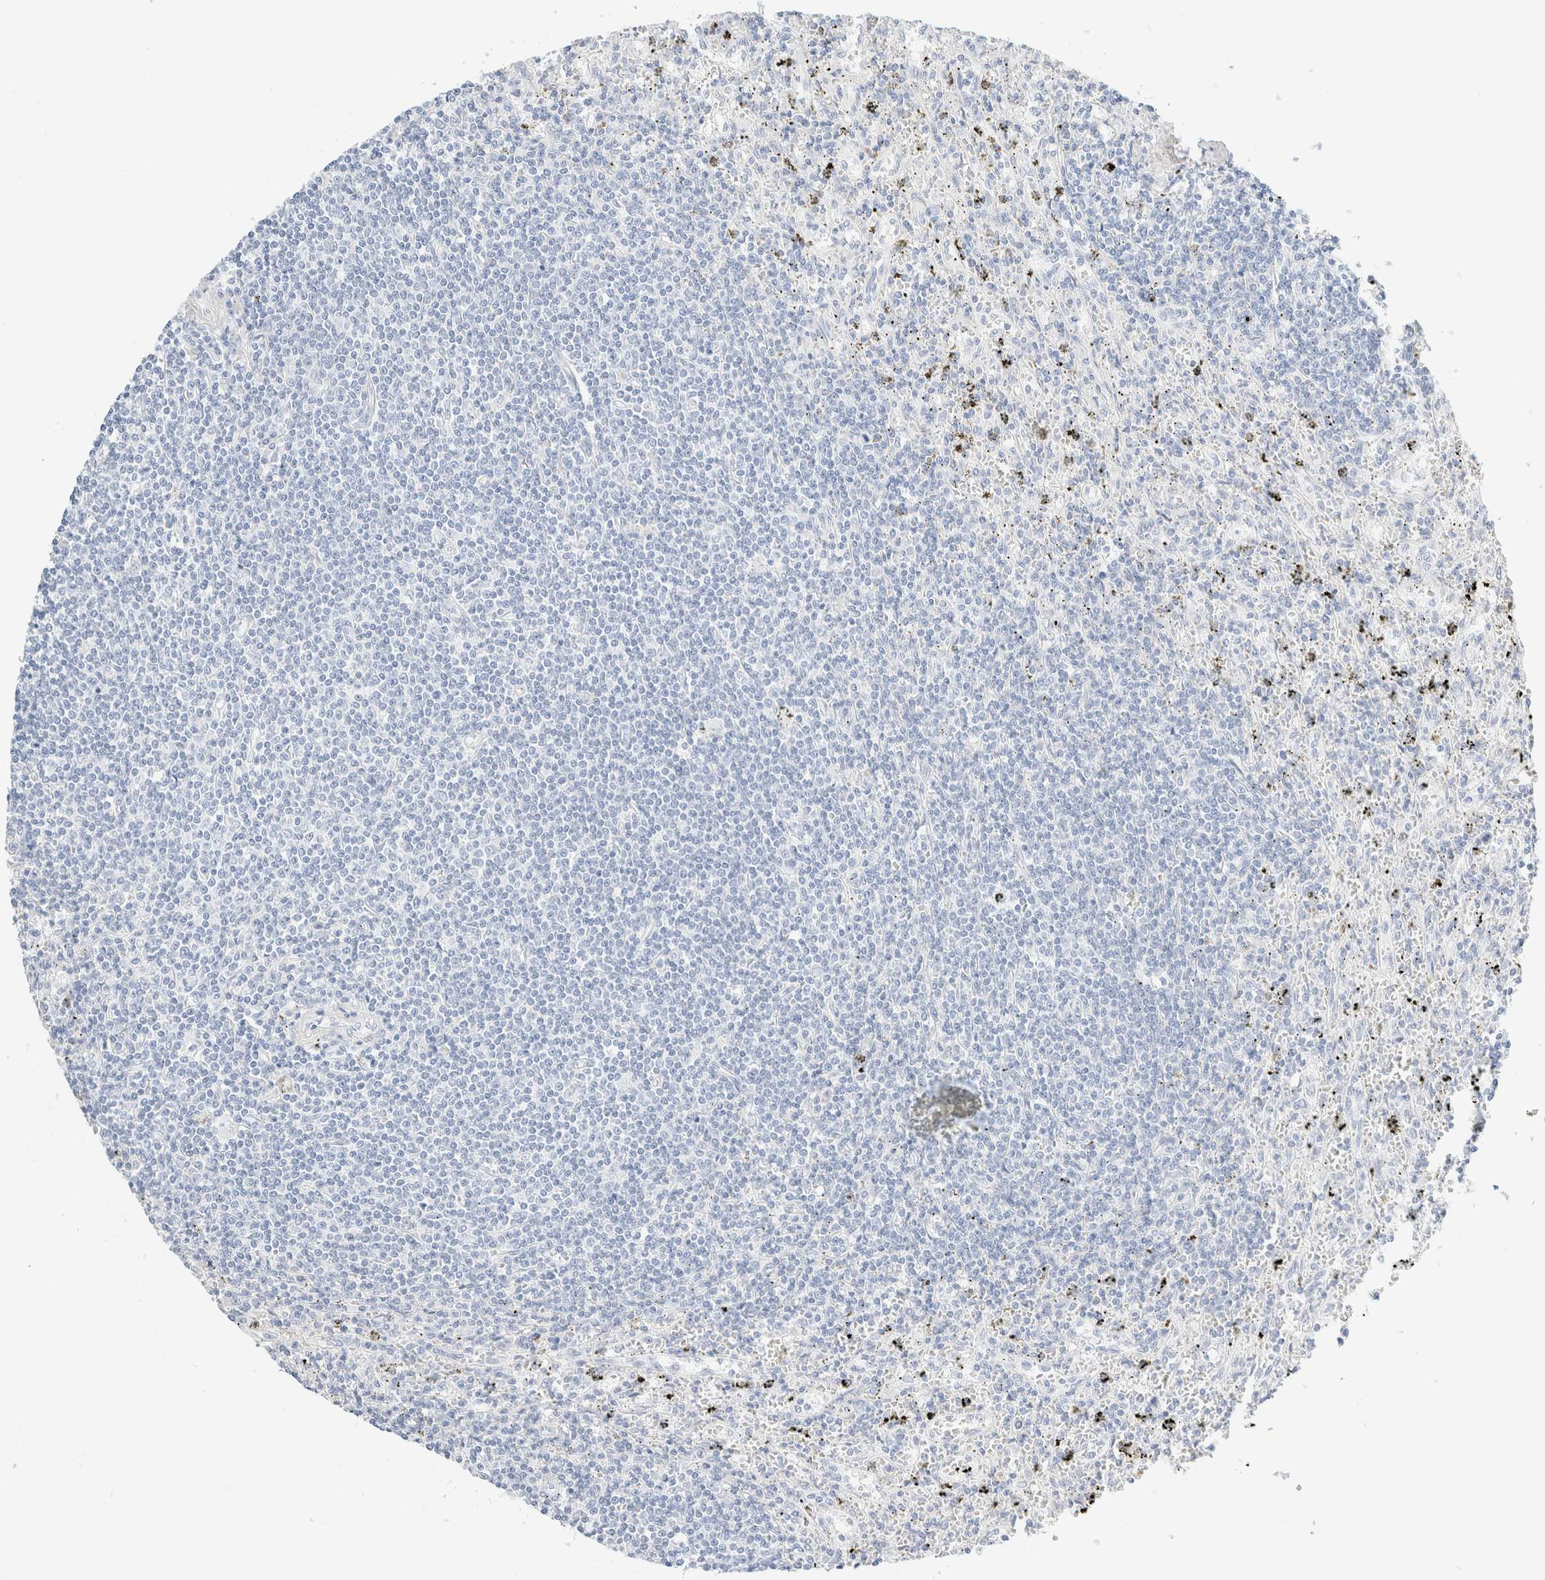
{"staining": {"intensity": "negative", "quantity": "none", "location": "none"}, "tissue": "lymphoma", "cell_type": "Tumor cells", "image_type": "cancer", "snomed": [{"axis": "morphology", "description": "Malignant lymphoma, non-Hodgkin's type, Low grade"}, {"axis": "topography", "description": "Spleen"}], "caption": "DAB (3,3'-diaminobenzidine) immunohistochemical staining of lymphoma exhibits no significant expression in tumor cells. Nuclei are stained in blue.", "gene": "DPYS", "patient": {"sex": "male", "age": 76}}